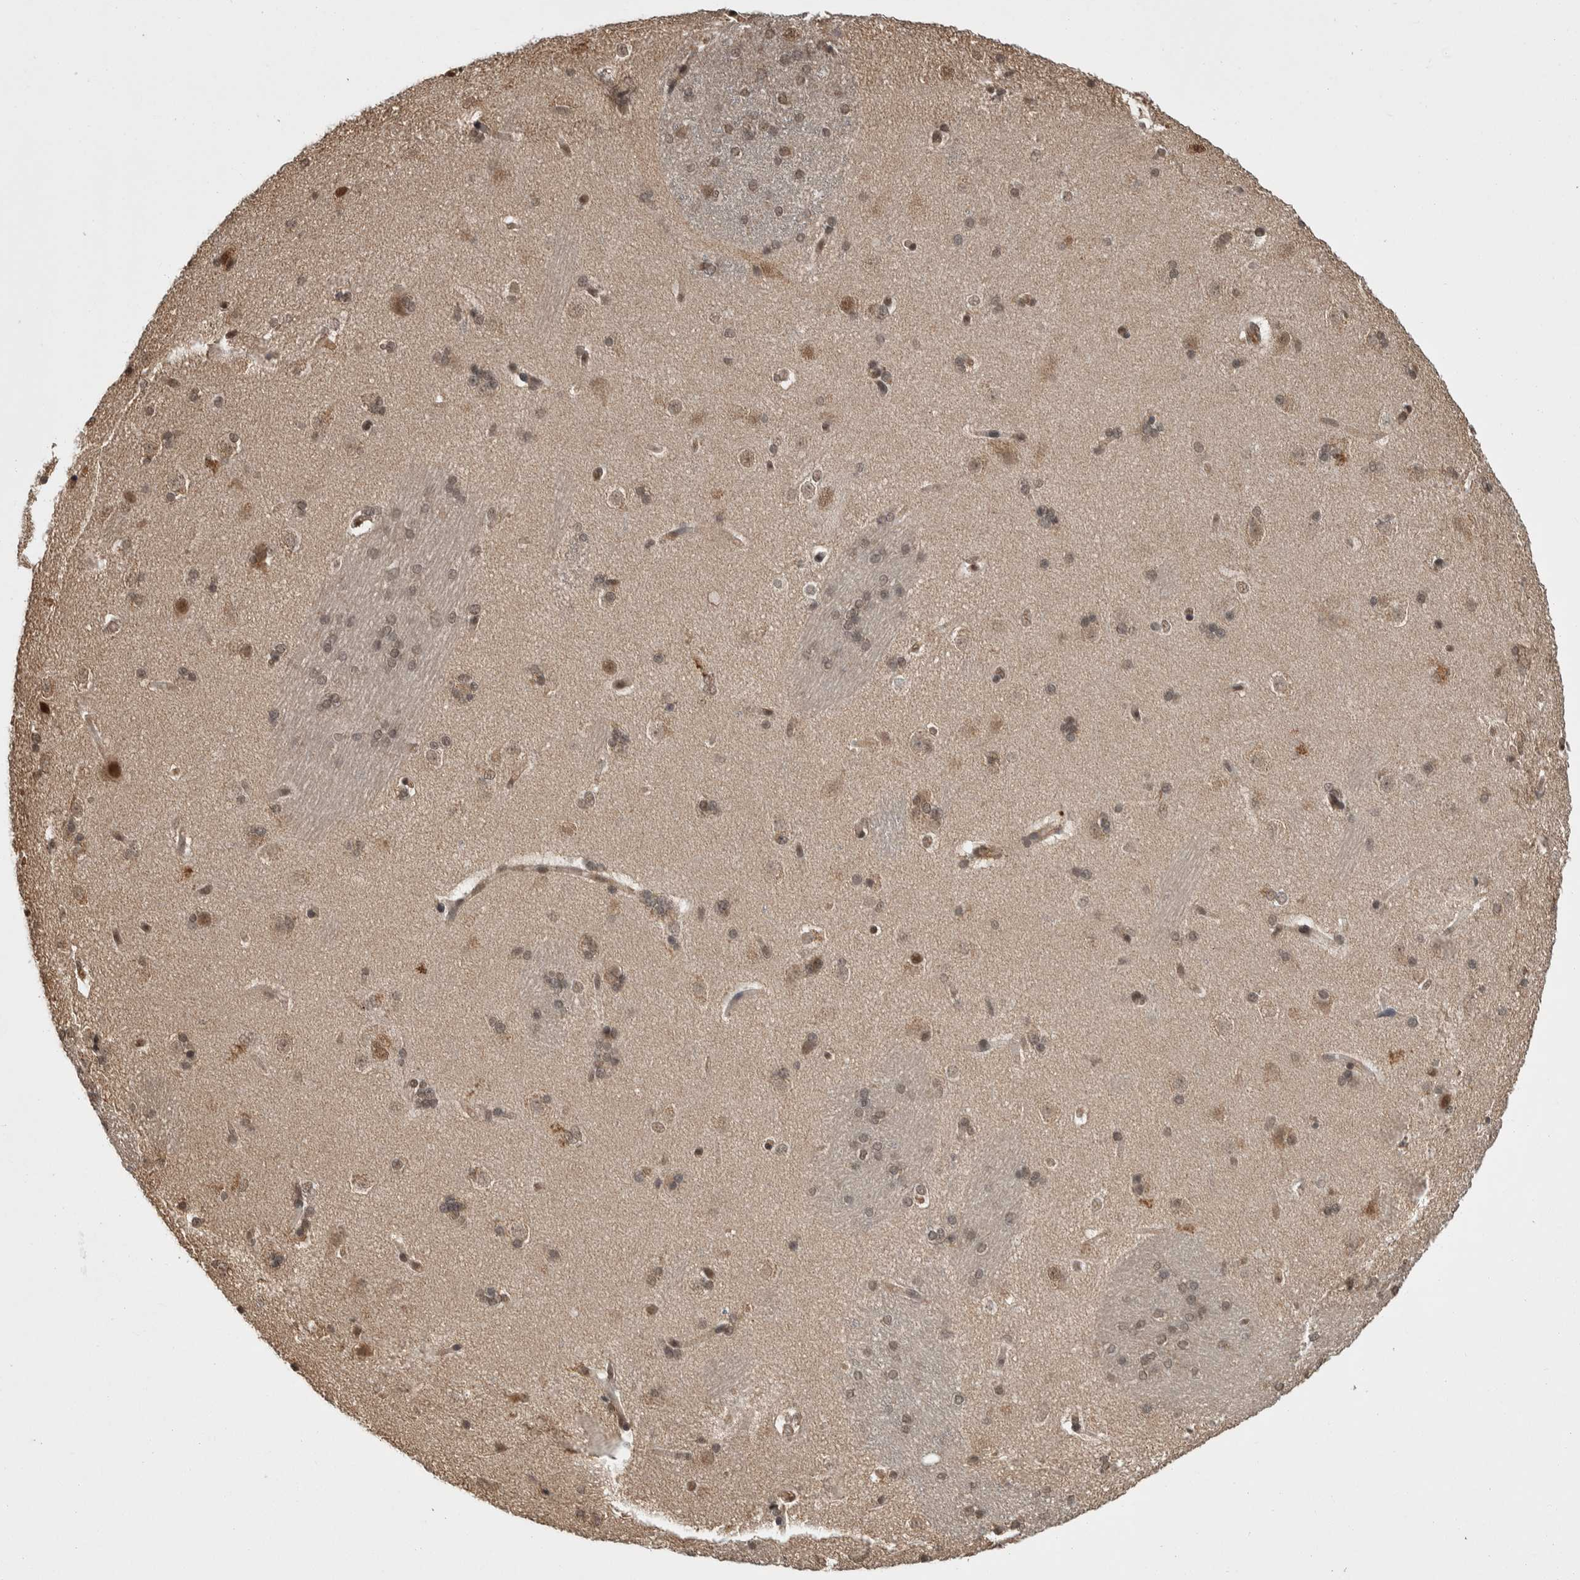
{"staining": {"intensity": "weak", "quantity": "25%-75%", "location": "nuclear"}, "tissue": "caudate", "cell_type": "Glial cells", "image_type": "normal", "snomed": [{"axis": "morphology", "description": "Normal tissue, NOS"}, {"axis": "topography", "description": "Lateral ventricle wall"}], "caption": "A brown stain highlights weak nuclear staining of a protein in glial cells of unremarkable caudate. The staining was performed using DAB, with brown indicating positive protein expression. Nuclei are stained blue with hematoxylin.", "gene": "ZNF592", "patient": {"sex": "female", "age": 19}}